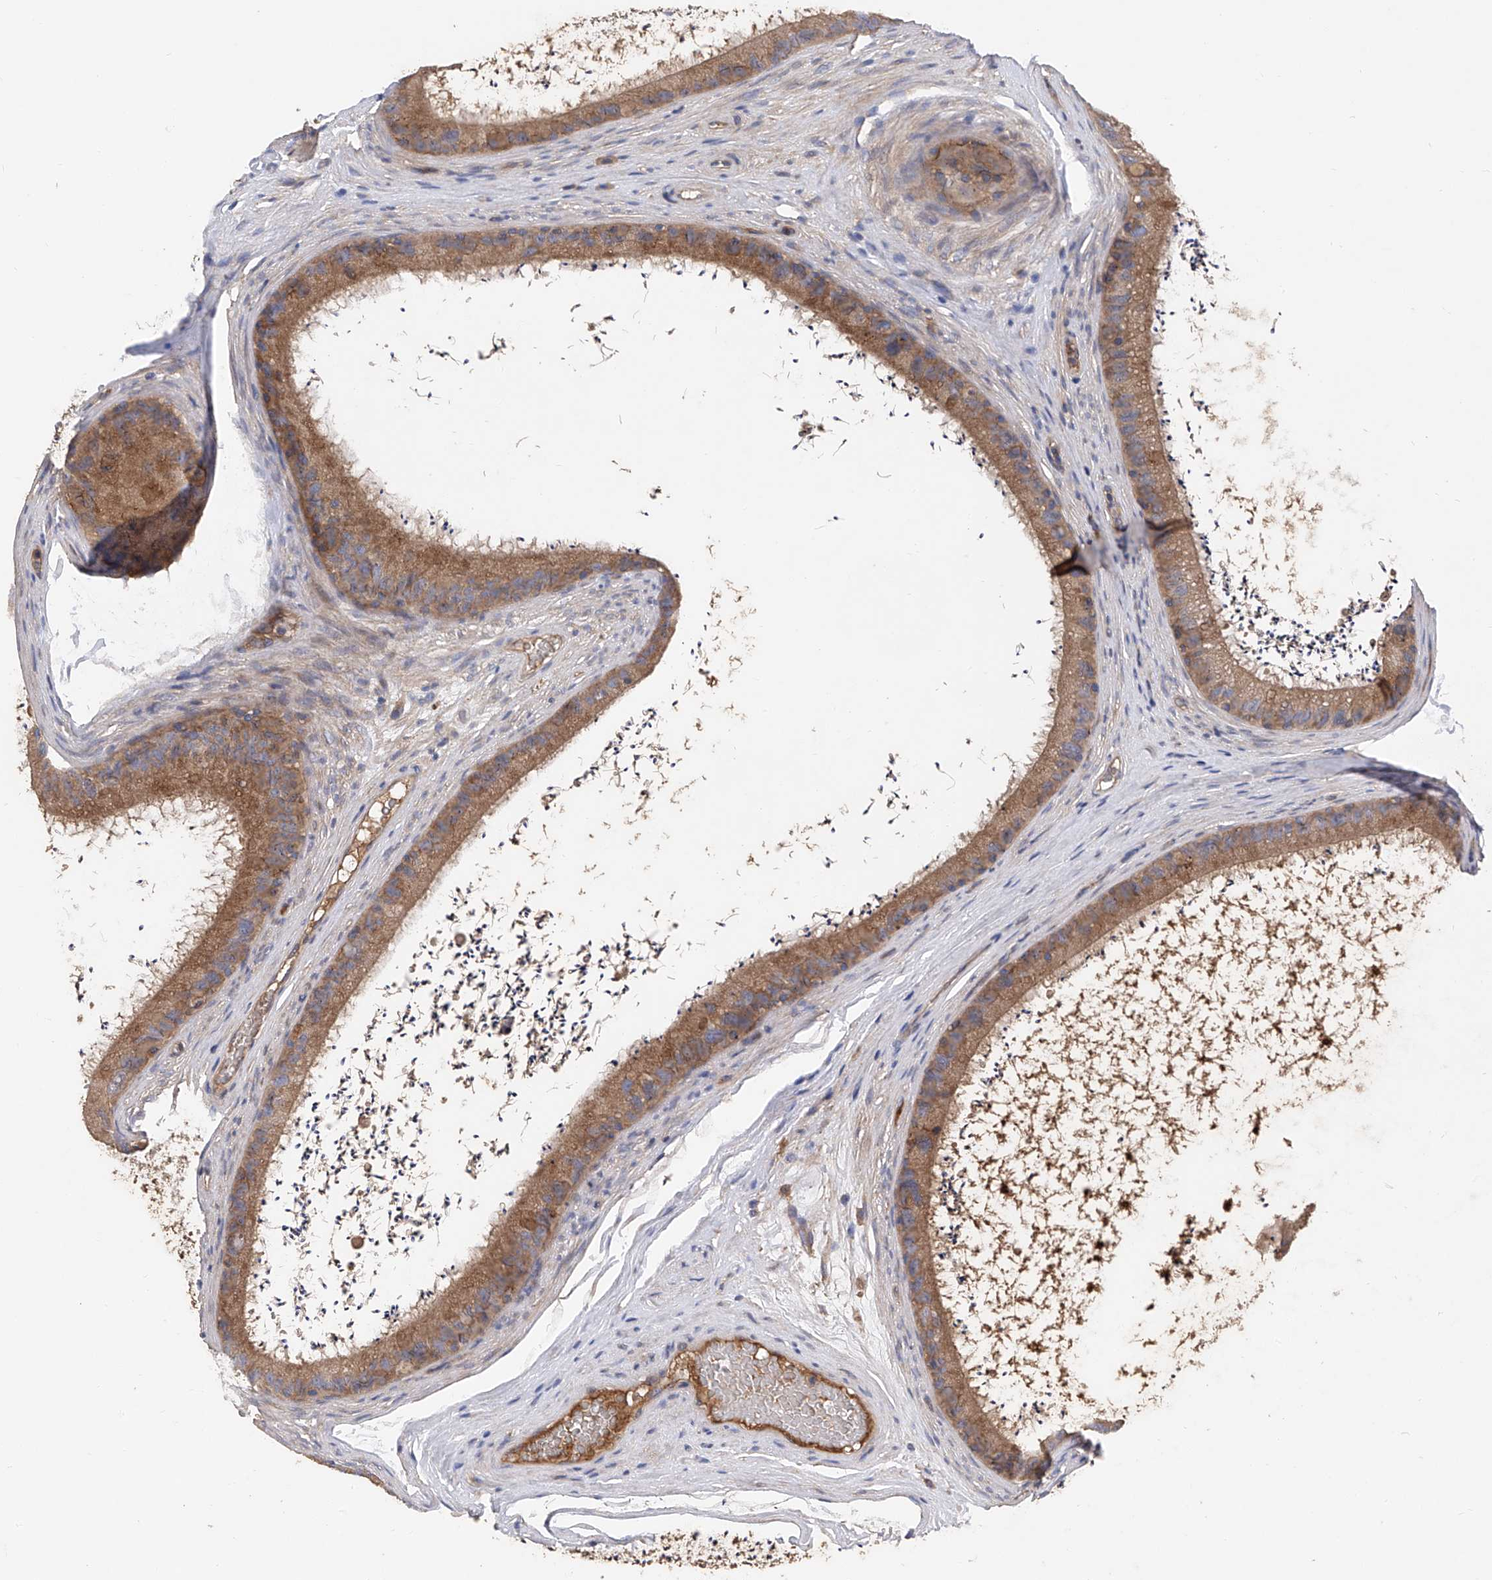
{"staining": {"intensity": "moderate", "quantity": "25%-75%", "location": "cytoplasmic/membranous"}, "tissue": "epididymis", "cell_type": "Glandular cells", "image_type": "normal", "snomed": [{"axis": "morphology", "description": "Normal tissue, NOS"}, {"axis": "topography", "description": "Epididymis, spermatic cord, NOS"}], "caption": "Normal epididymis demonstrates moderate cytoplasmic/membranous staining in approximately 25%-75% of glandular cells The staining was performed using DAB to visualize the protein expression in brown, while the nuclei were stained in blue with hematoxylin (Magnification: 20x)..", "gene": "PTK2", "patient": {"sex": "male", "age": 50}}